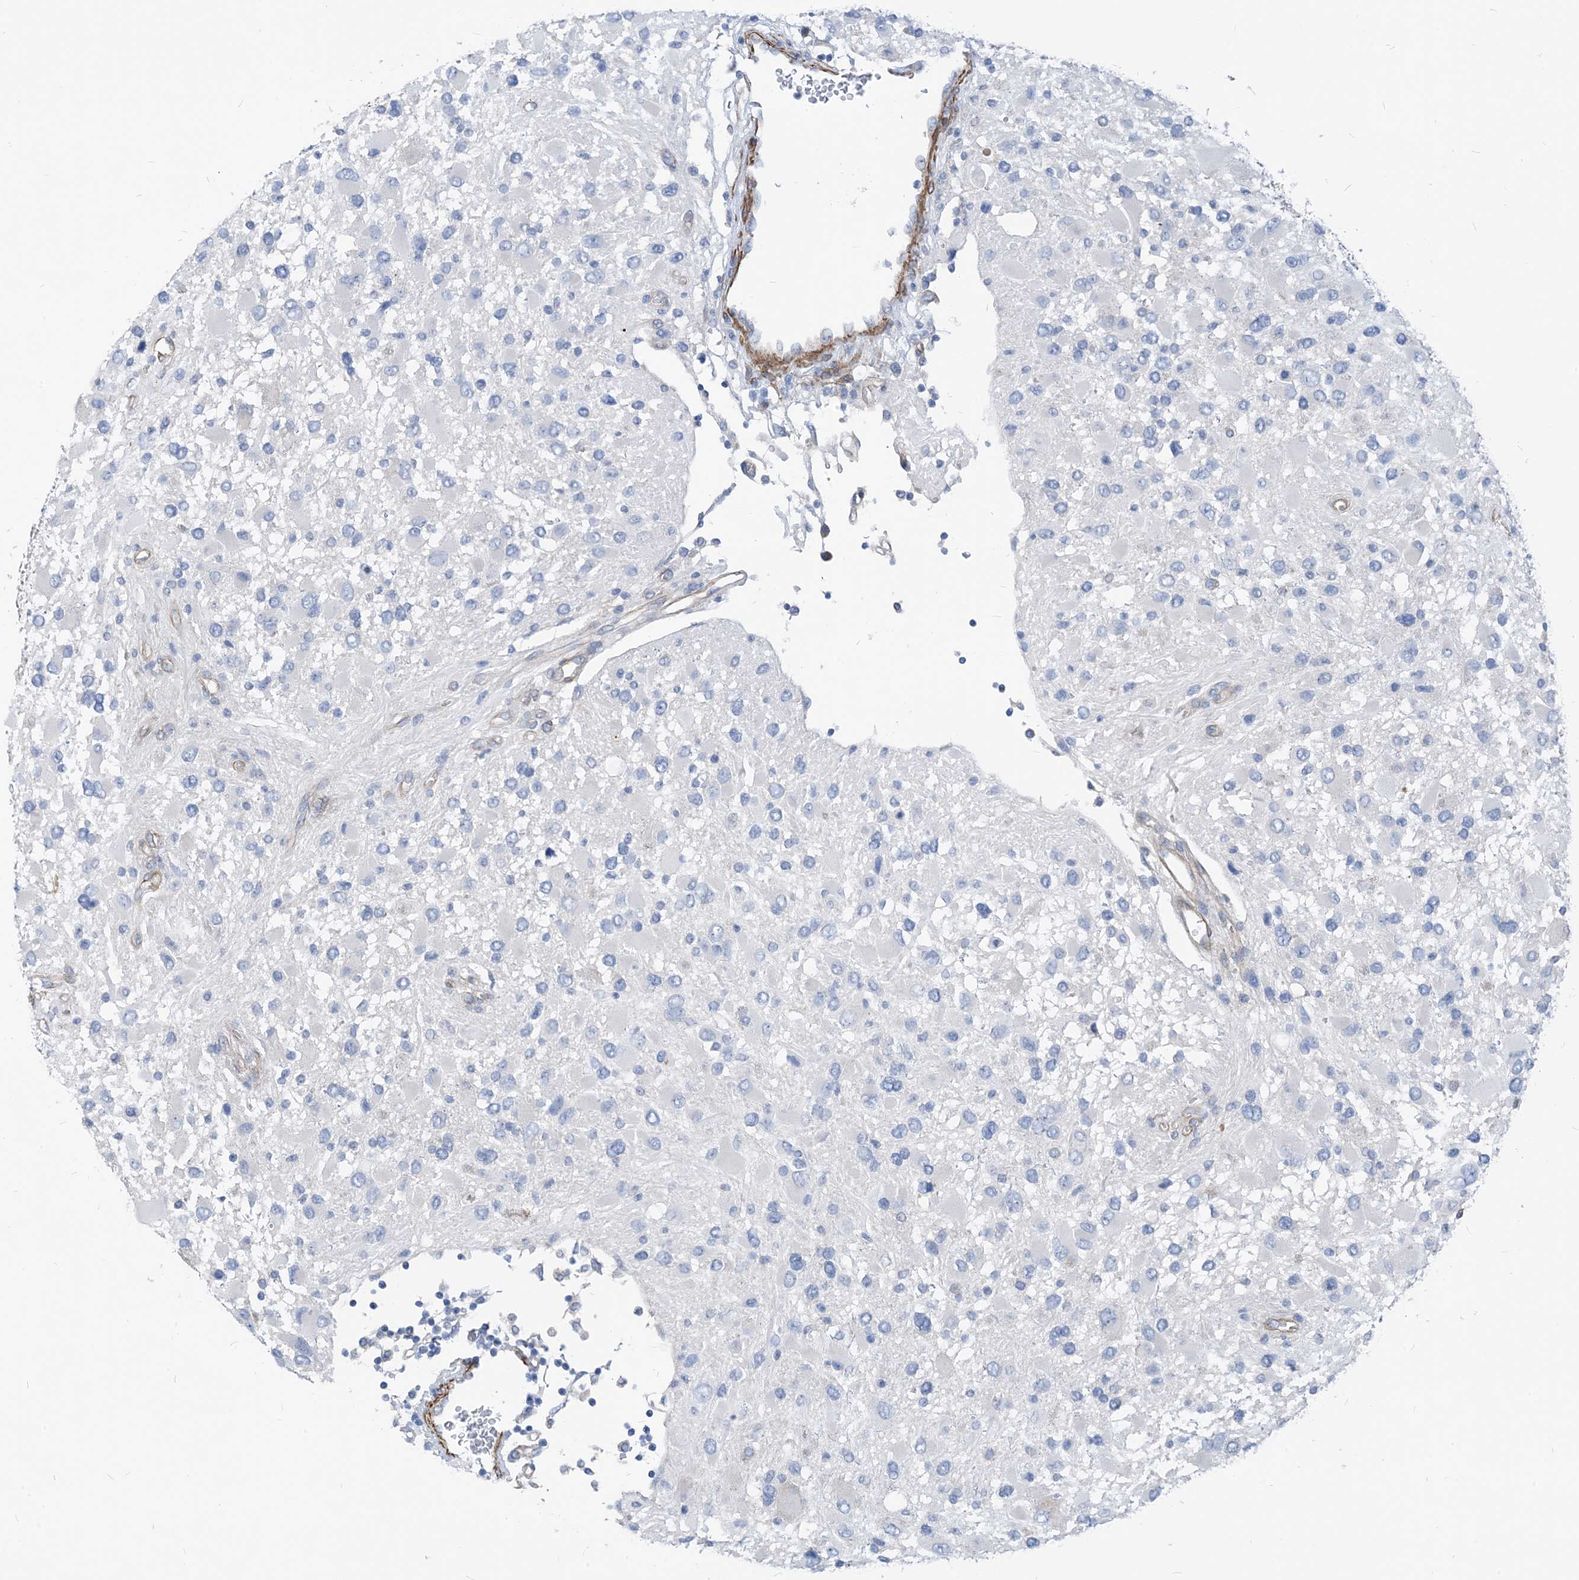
{"staining": {"intensity": "negative", "quantity": "none", "location": "none"}, "tissue": "glioma", "cell_type": "Tumor cells", "image_type": "cancer", "snomed": [{"axis": "morphology", "description": "Glioma, malignant, High grade"}, {"axis": "topography", "description": "Brain"}], "caption": "An IHC histopathology image of glioma is shown. There is no staining in tumor cells of glioma.", "gene": "PLEKHA3", "patient": {"sex": "male", "age": 53}}